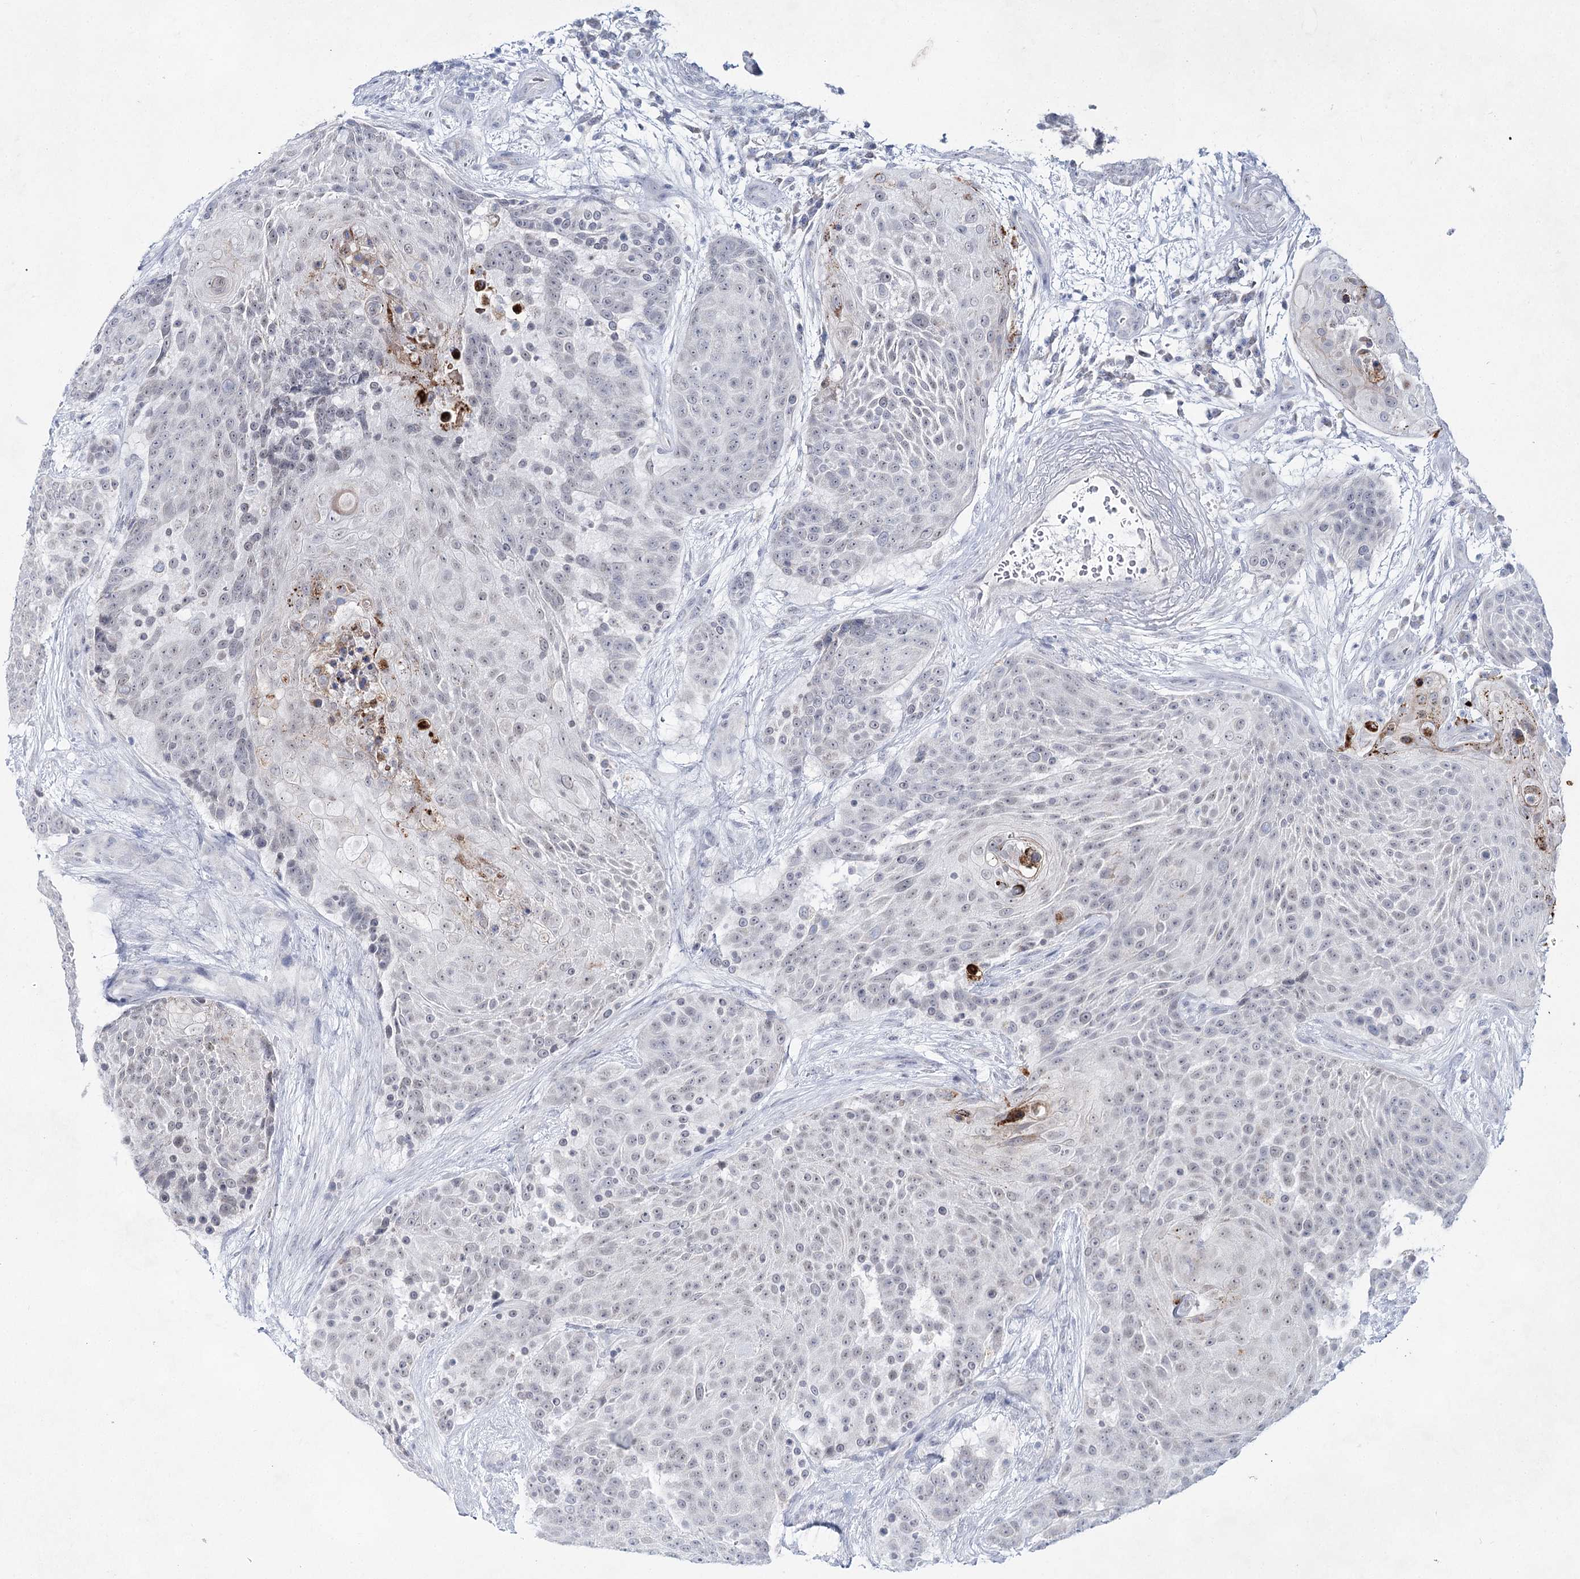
{"staining": {"intensity": "weak", "quantity": "<25%", "location": "cytoplasmic/membranous,nuclear"}, "tissue": "urothelial cancer", "cell_type": "Tumor cells", "image_type": "cancer", "snomed": [{"axis": "morphology", "description": "Urothelial carcinoma, High grade"}, {"axis": "topography", "description": "Urinary bladder"}], "caption": "Immunohistochemistry of urothelial cancer displays no expression in tumor cells.", "gene": "BPHL", "patient": {"sex": "female", "age": 63}}